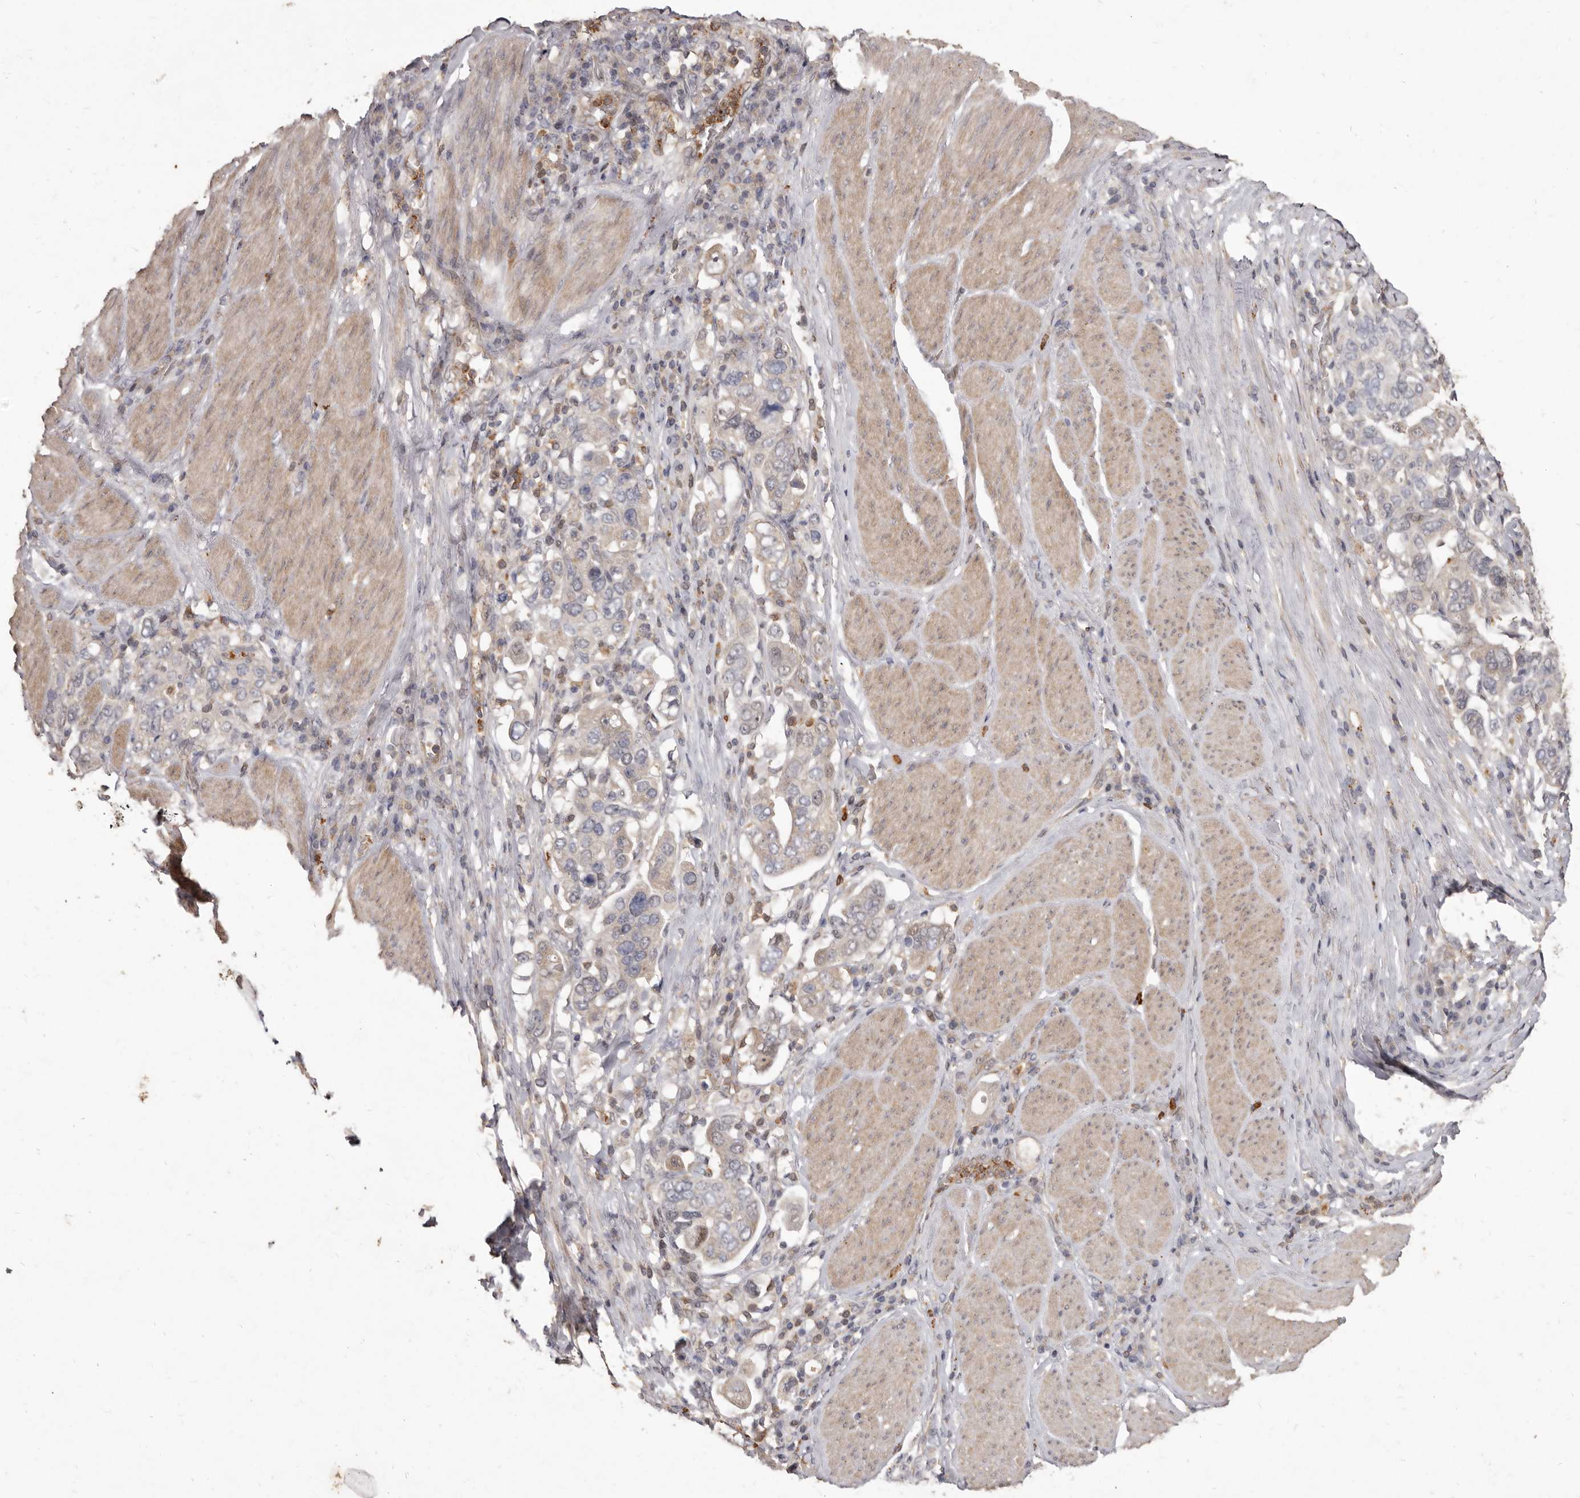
{"staining": {"intensity": "weak", "quantity": "<25%", "location": "nuclear"}, "tissue": "stomach cancer", "cell_type": "Tumor cells", "image_type": "cancer", "snomed": [{"axis": "morphology", "description": "Adenocarcinoma, NOS"}, {"axis": "topography", "description": "Stomach, upper"}], "caption": "Protein analysis of stomach cancer reveals no significant staining in tumor cells. (Stains: DAB immunohistochemistry (IHC) with hematoxylin counter stain, Microscopy: brightfield microscopy at high magnification).", "gene": "ACLY", "patient": {"sex": "male", "age": 62}}